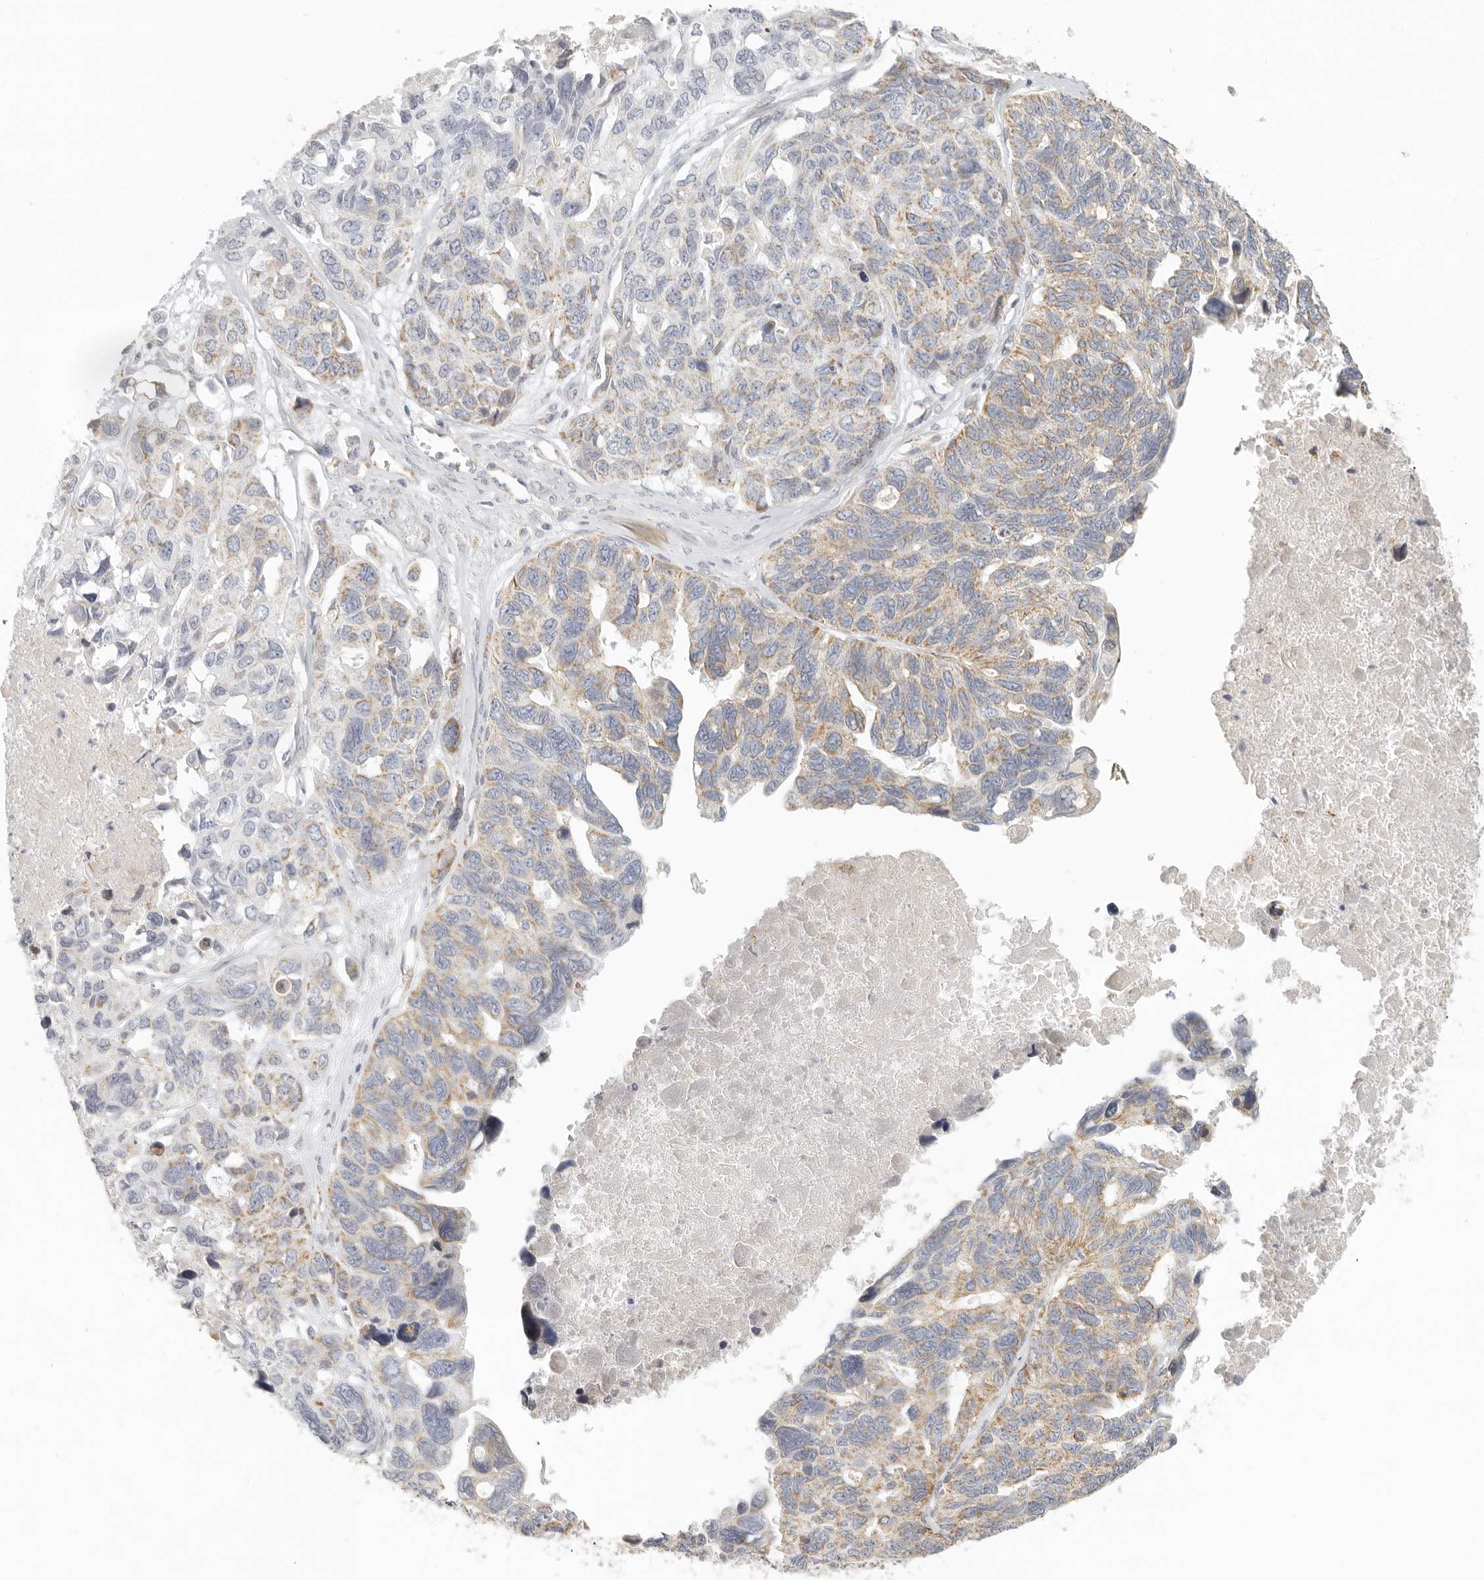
{"staining": {"intensity": "moderate", "quantity": "25%-75%", "location": "cytoplasmic/membranous"}, "tissue": "ovarian cancer", "cell_type": "Tumor cells", "image_type": "cancer", "snomed": [{"axis": "morphology", "description": "Cystadenocarcinoma, serous, NOS"}, {"axis": "topography", "description": "Ovary"}], "caption": "Protein expression analysis of human serous cystadenocarcinoma (ovarian) reveals moderate cytoplasmic/membranous expression in about 25%-75% of tumor cells.", "gene": "KDF1", "patient": {"sex": "female", "age": 79}}